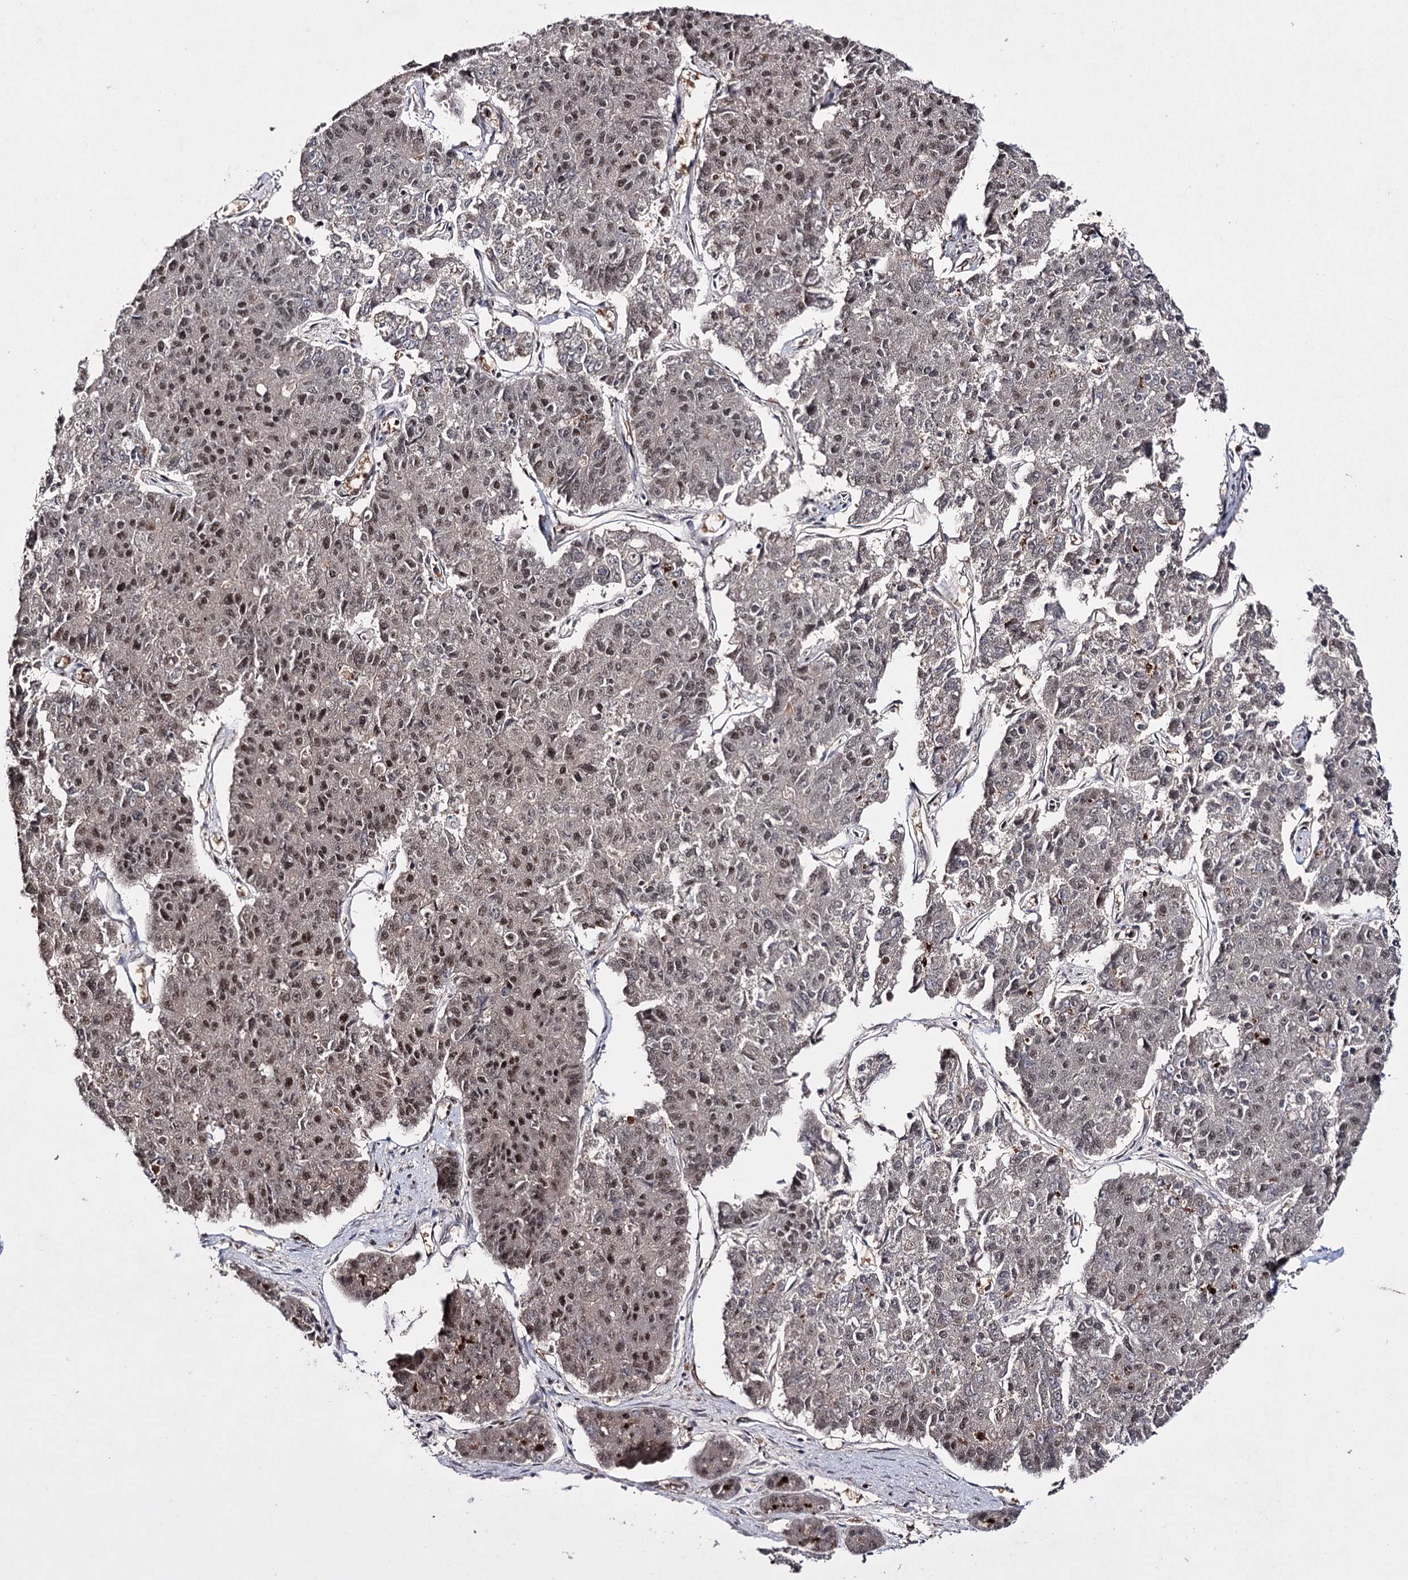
{"staining": {"intensity": "strong", "quantity": "25%-75%", "location": "nuclear"}, "tissue": "pancreatic cancer", "cell_type": "Tumor cells", "image_type": "cancer", "snomed": [{"axis": "morphology", "description": "Adenocarcinoma, NOS"}, {"axis": "topography", "description": "Pancreas"}], "caption": "Pancreatic cancer was stained to show a protein in brown. There is high levels of strong nuclear expression in about 25%-75% of tumor cells. (DAB IHC, brown staining for protein, blue staining for nuclei).", "gene": "PRPF40A", "patient": {"sex": "male", "age": 50}}